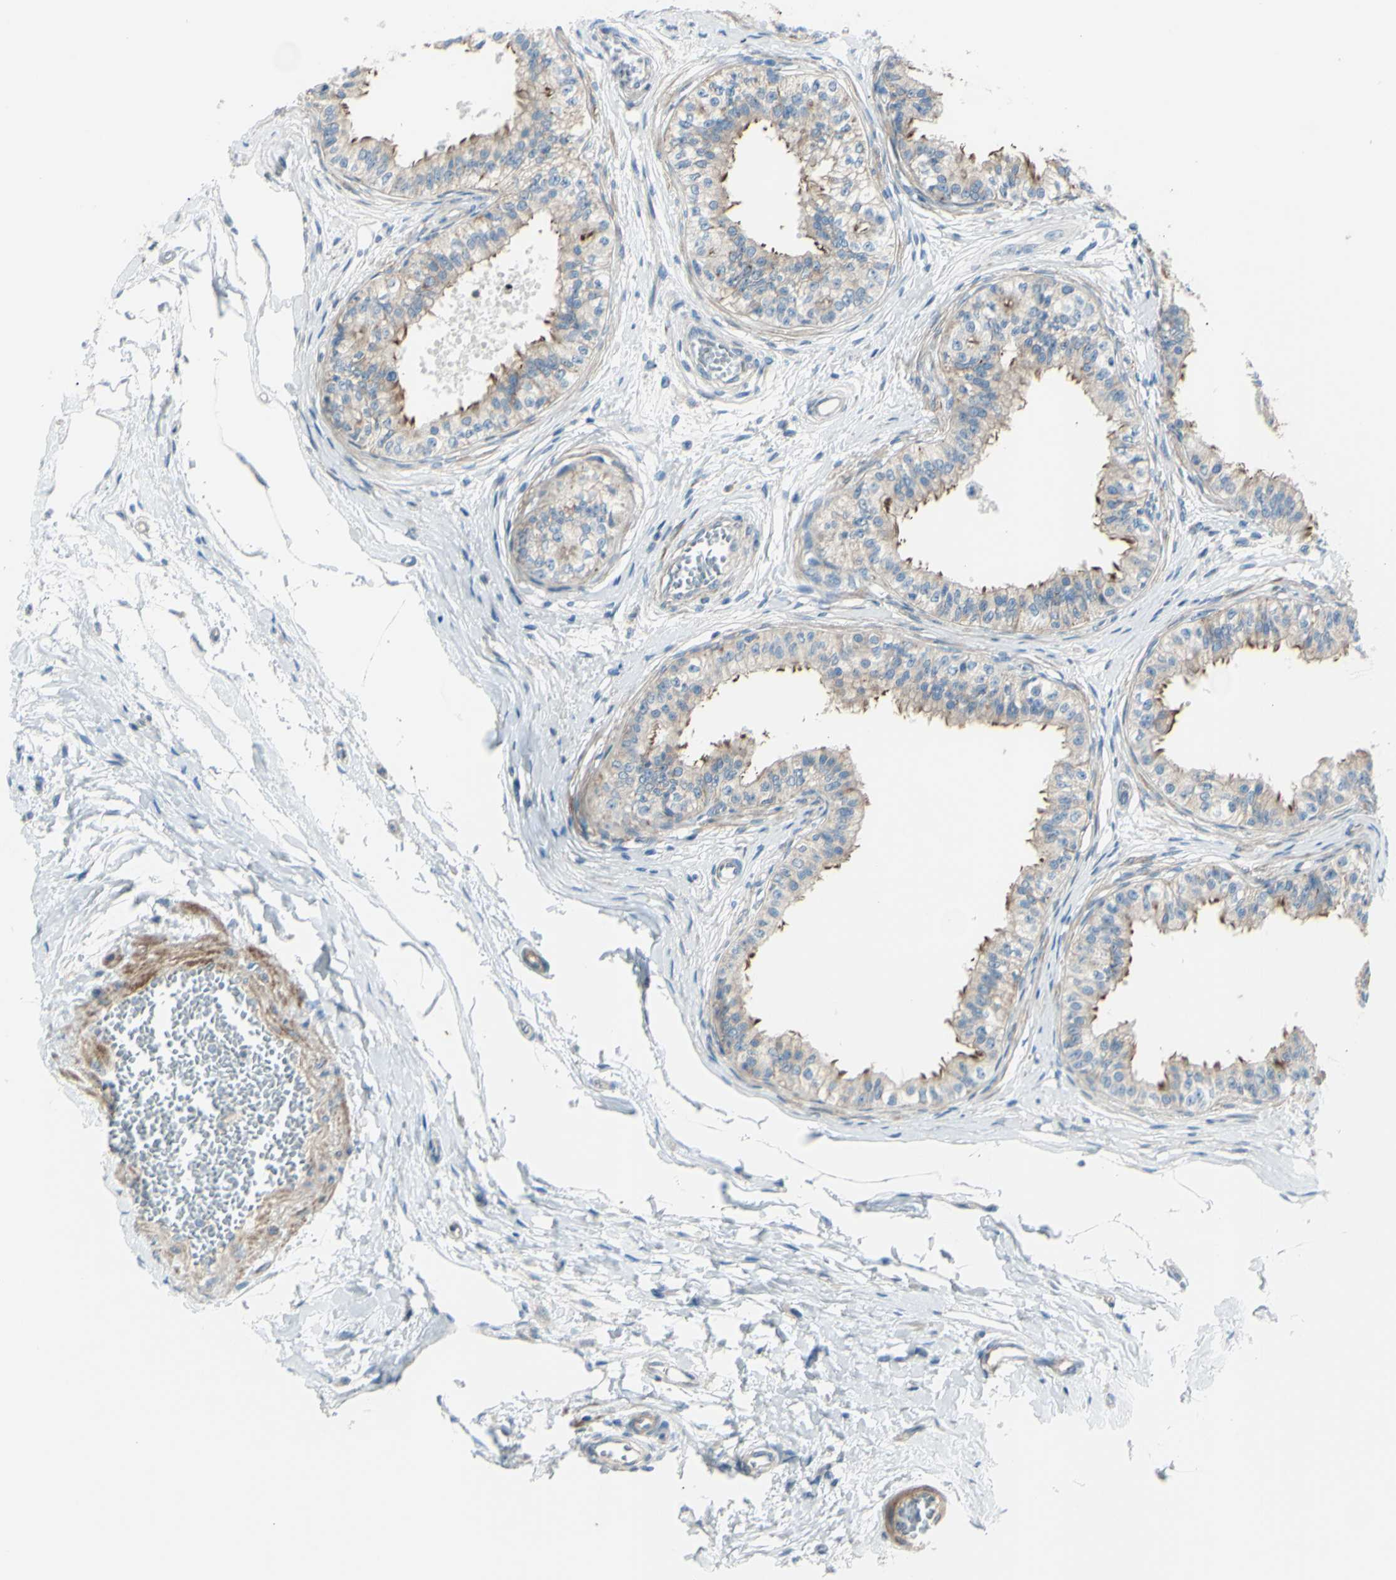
{"staining": {"intensity": "moderate", "quantity": ">75%", "location": "cytoplasmic/membranous"}, "tissue": "epididymis", "cell_type": "Glandular cells", "image_type": "normal", "snomed": [{"axis": "morphology", "description": "Normal tissue, NOS"}, {"axis": "morphology", "description": "Adenocarcinoma, metastatic, NOS"}, {"axis": "topography", "description": "Testis"}, {"axis": "topography", "description": "Epididymis"}], "caption": "Normal epididymis was stained to show a protein in brown. There is medium levels of moderate cytoplasmic/membranous staining in about >75% of glandular cells.", "gene": "LRRK1", "patient": {"sex": "male", "age": 26}}